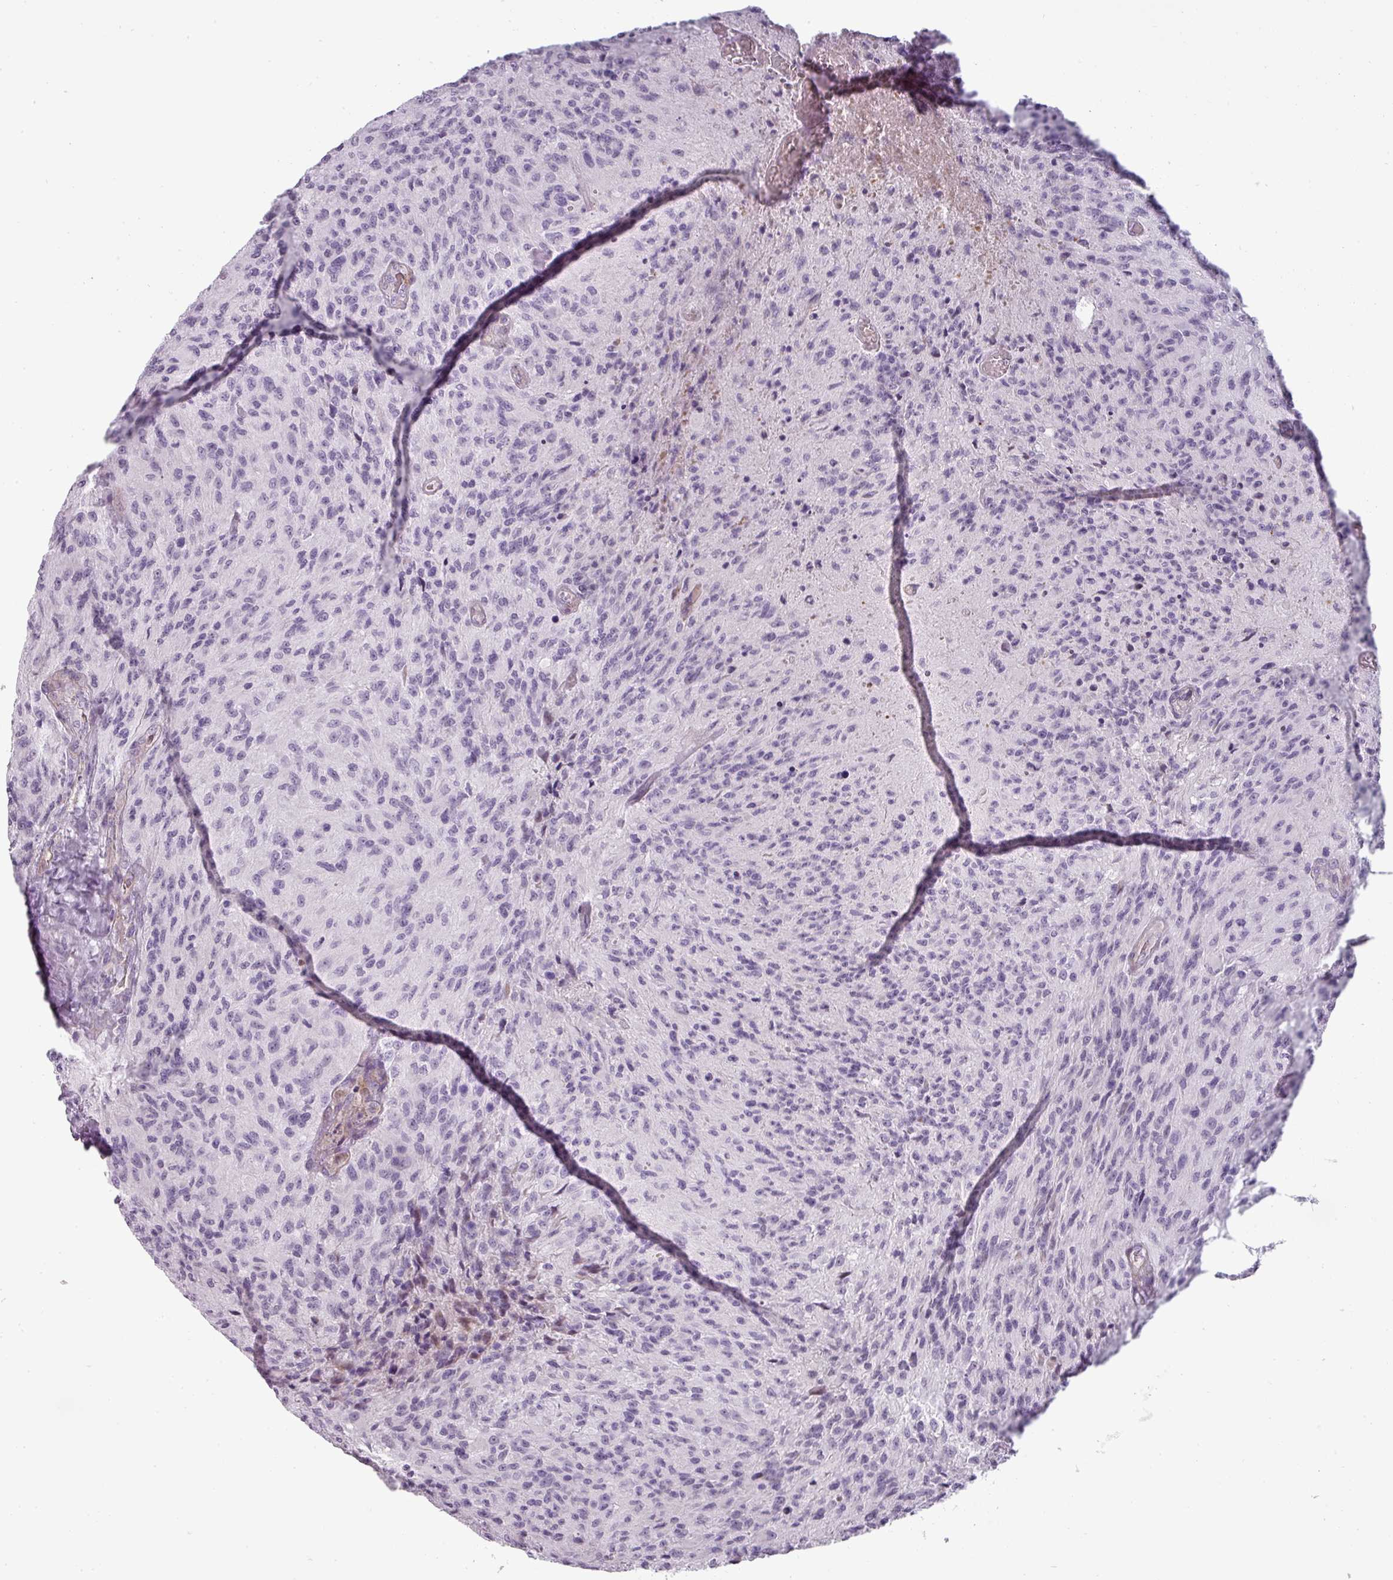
{"staining": {"intensity": "negative", "quantity": "none", "location": "none"}, "tissue": "glioma", "cell_type": "Tumor cells", "image_type": "cancer", "snomed": [{"axis": "morphology", "description": "Normal tissue, NOS"}, {"axis": "morphology", "description": "Glioma, malignant, High grade"}, {"axis": "topography", "description": "Cerebral cortex"}], "caption": "Immunohistochemistry of glioma shows no staining in tumor cells.", "gene": "CHRDL1", "patient": {"sex": "male", "age": 56}}